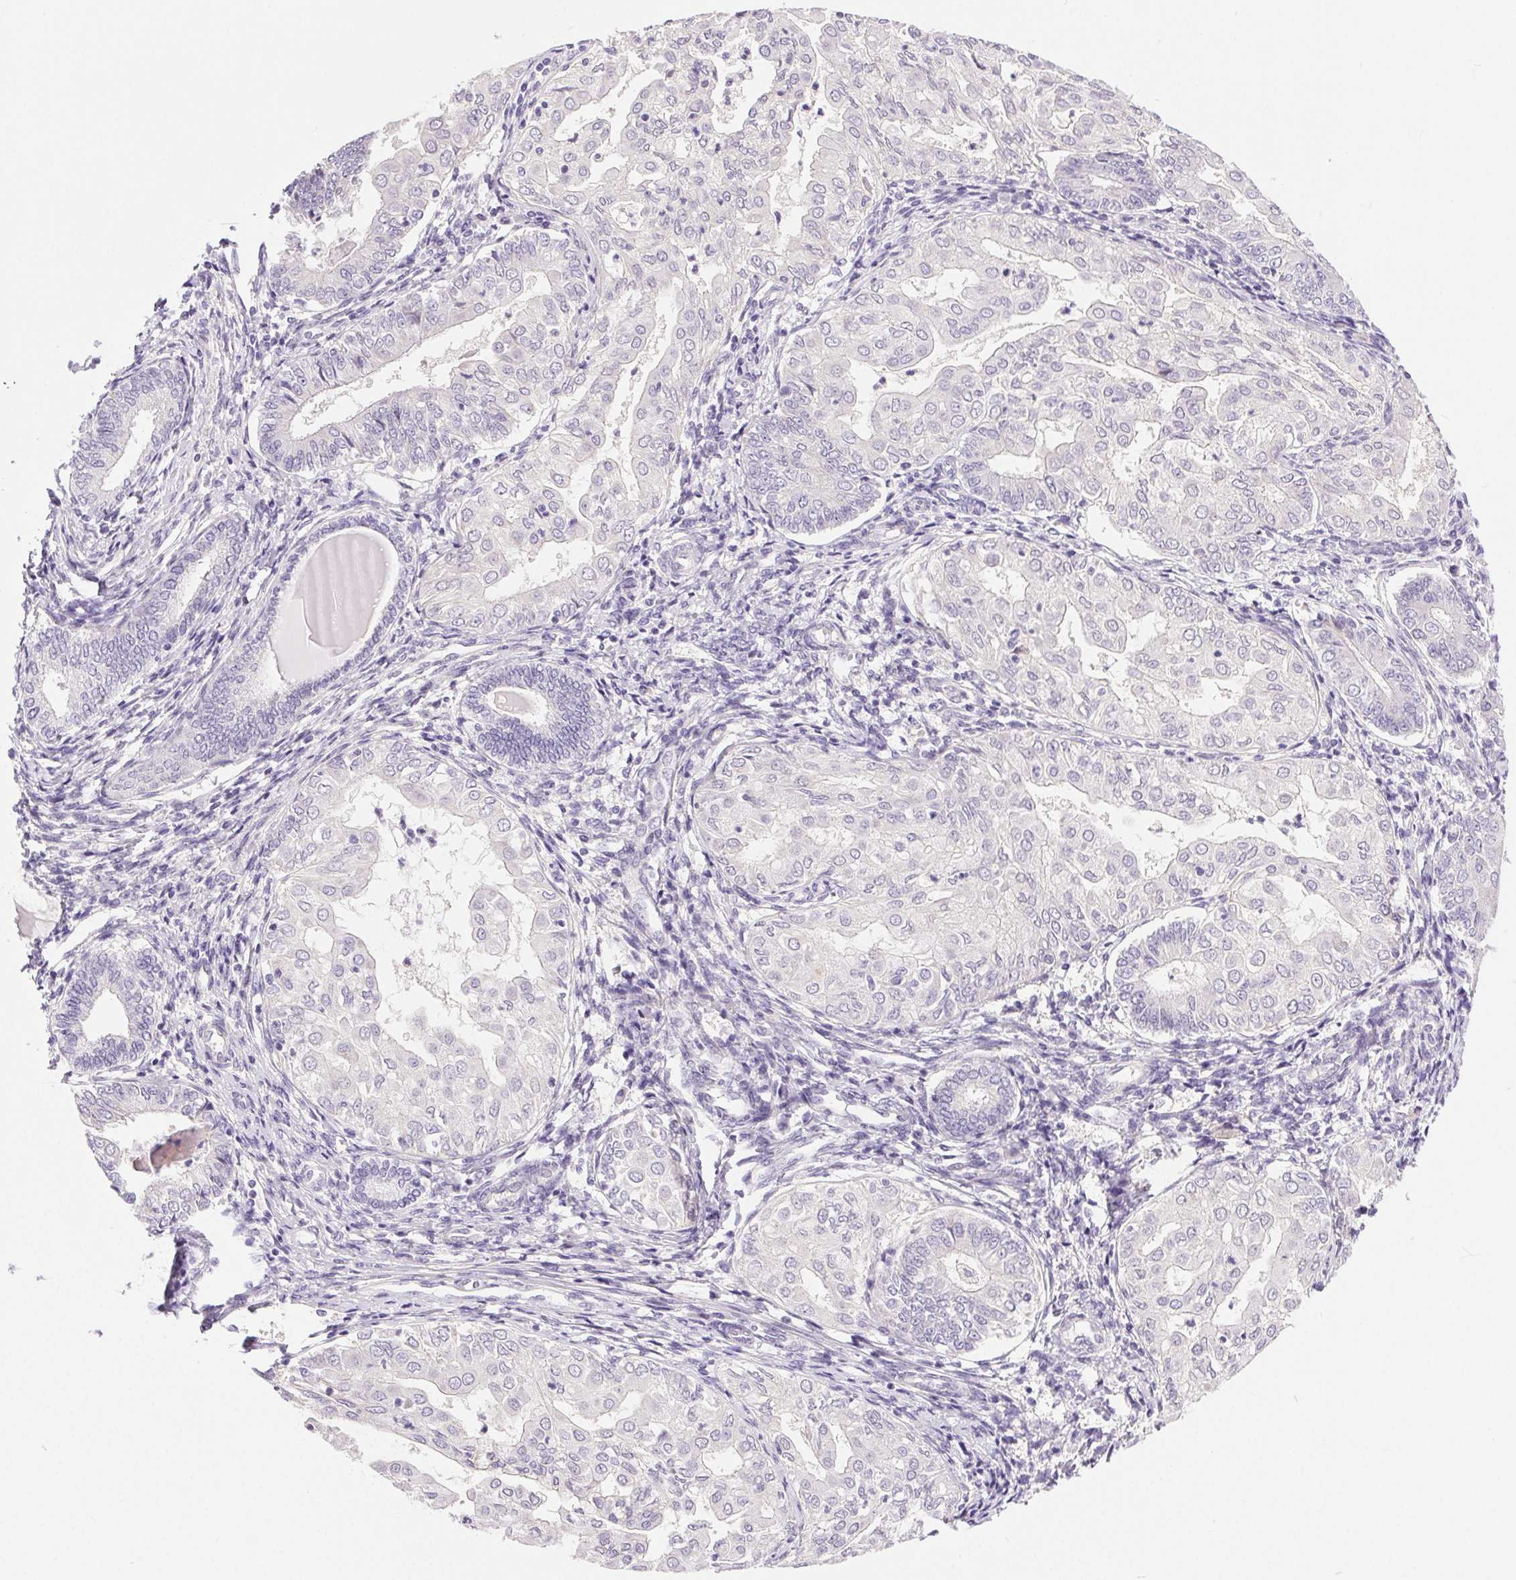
{"staining": {"intensity": "negative", "quantity": "none", "location": "none"}, "tissue": "endometrial cancer", "cell_type": "Tumor cells", "image_type": "cancer", "snomed": [{"axis": "morphology", "description": "Adenocarcinoma, NOS"}, {"axis": "topography", "description": "Endometrium"}], "caption": "Immunohistochemical staining of human endometrial cancer exhibits no significant expression in tumor cells.", "gene": "SYT11", "patient": {"sex": "female", "age": 68}}